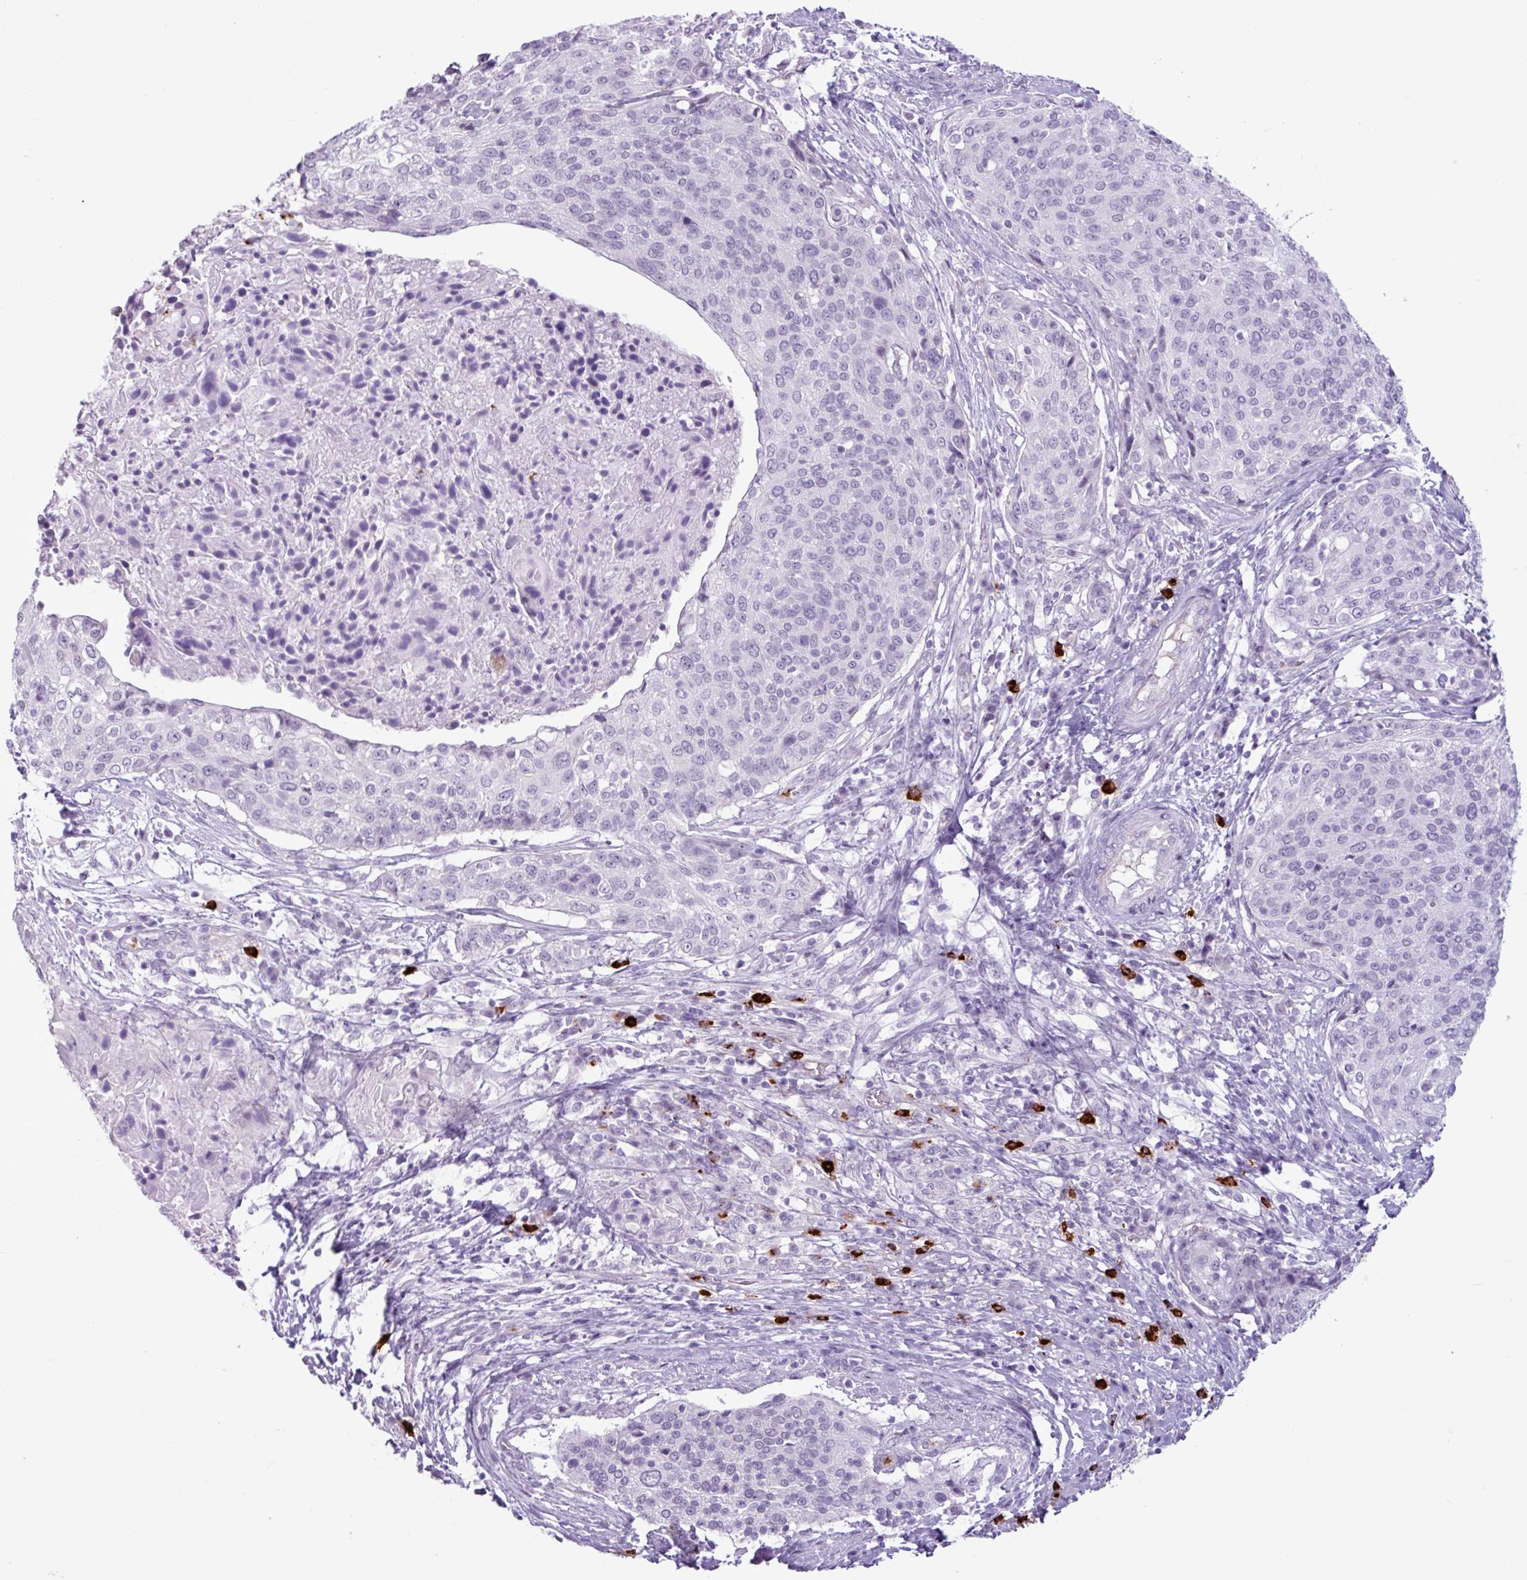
{"staining": {"intensity": "negative", "quantity": "none", "location": "none"}, "tissue": "cervical cancer", "cell_type": "Tumor cells", "image_type": "cancer", "snomed": [{"axis": "morphology", "description": "Squamous cell carcinoma, NOS"}, {"axis": "topography", "description": "Cervix"}], "caption": "An image of cervical squamous cell carcinoma stained for a protein shows no brown staining in tumor cells.", "gene": "TMEM178A", "patient": {"sex": "female", "age": 31}}